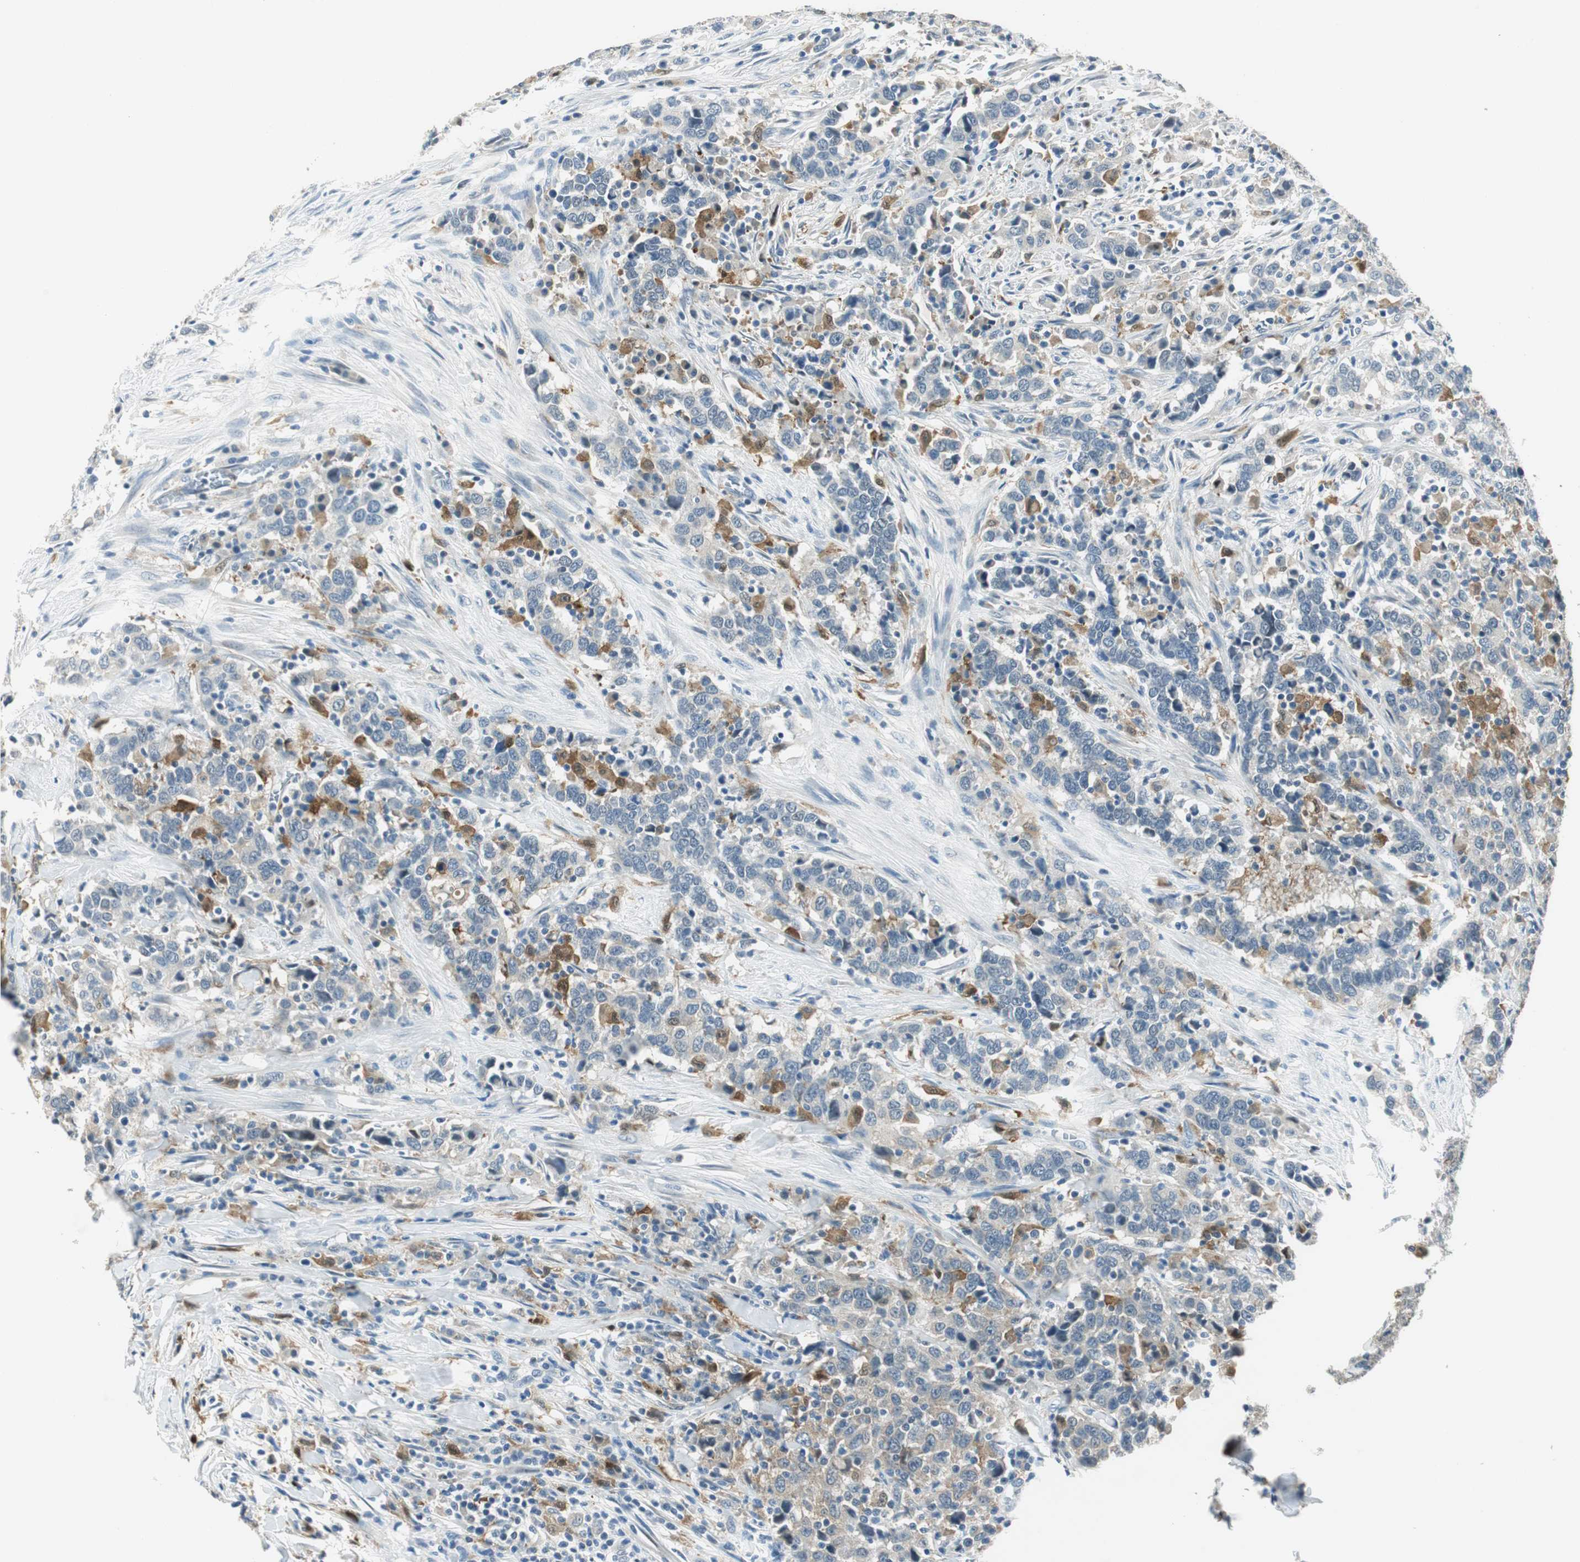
{"staining": {"intensity": "negative", "quantity": "none", "location": "none"}, "tissue": "urothelial cancer", "cell_type": "Tumor cells", "image_type": "cancer", "snomed": [{"axis": "morphology", "description": "Urothelial carcinoma, High grade"}, {"axis": "topography", "description": "Urinary bladder"}], "caption": "Tumor cells show no significant protein staining in high-grade urothelial carcinoma.", "gene": "ME1", "patient": {"sex": "male", "age": 61}}